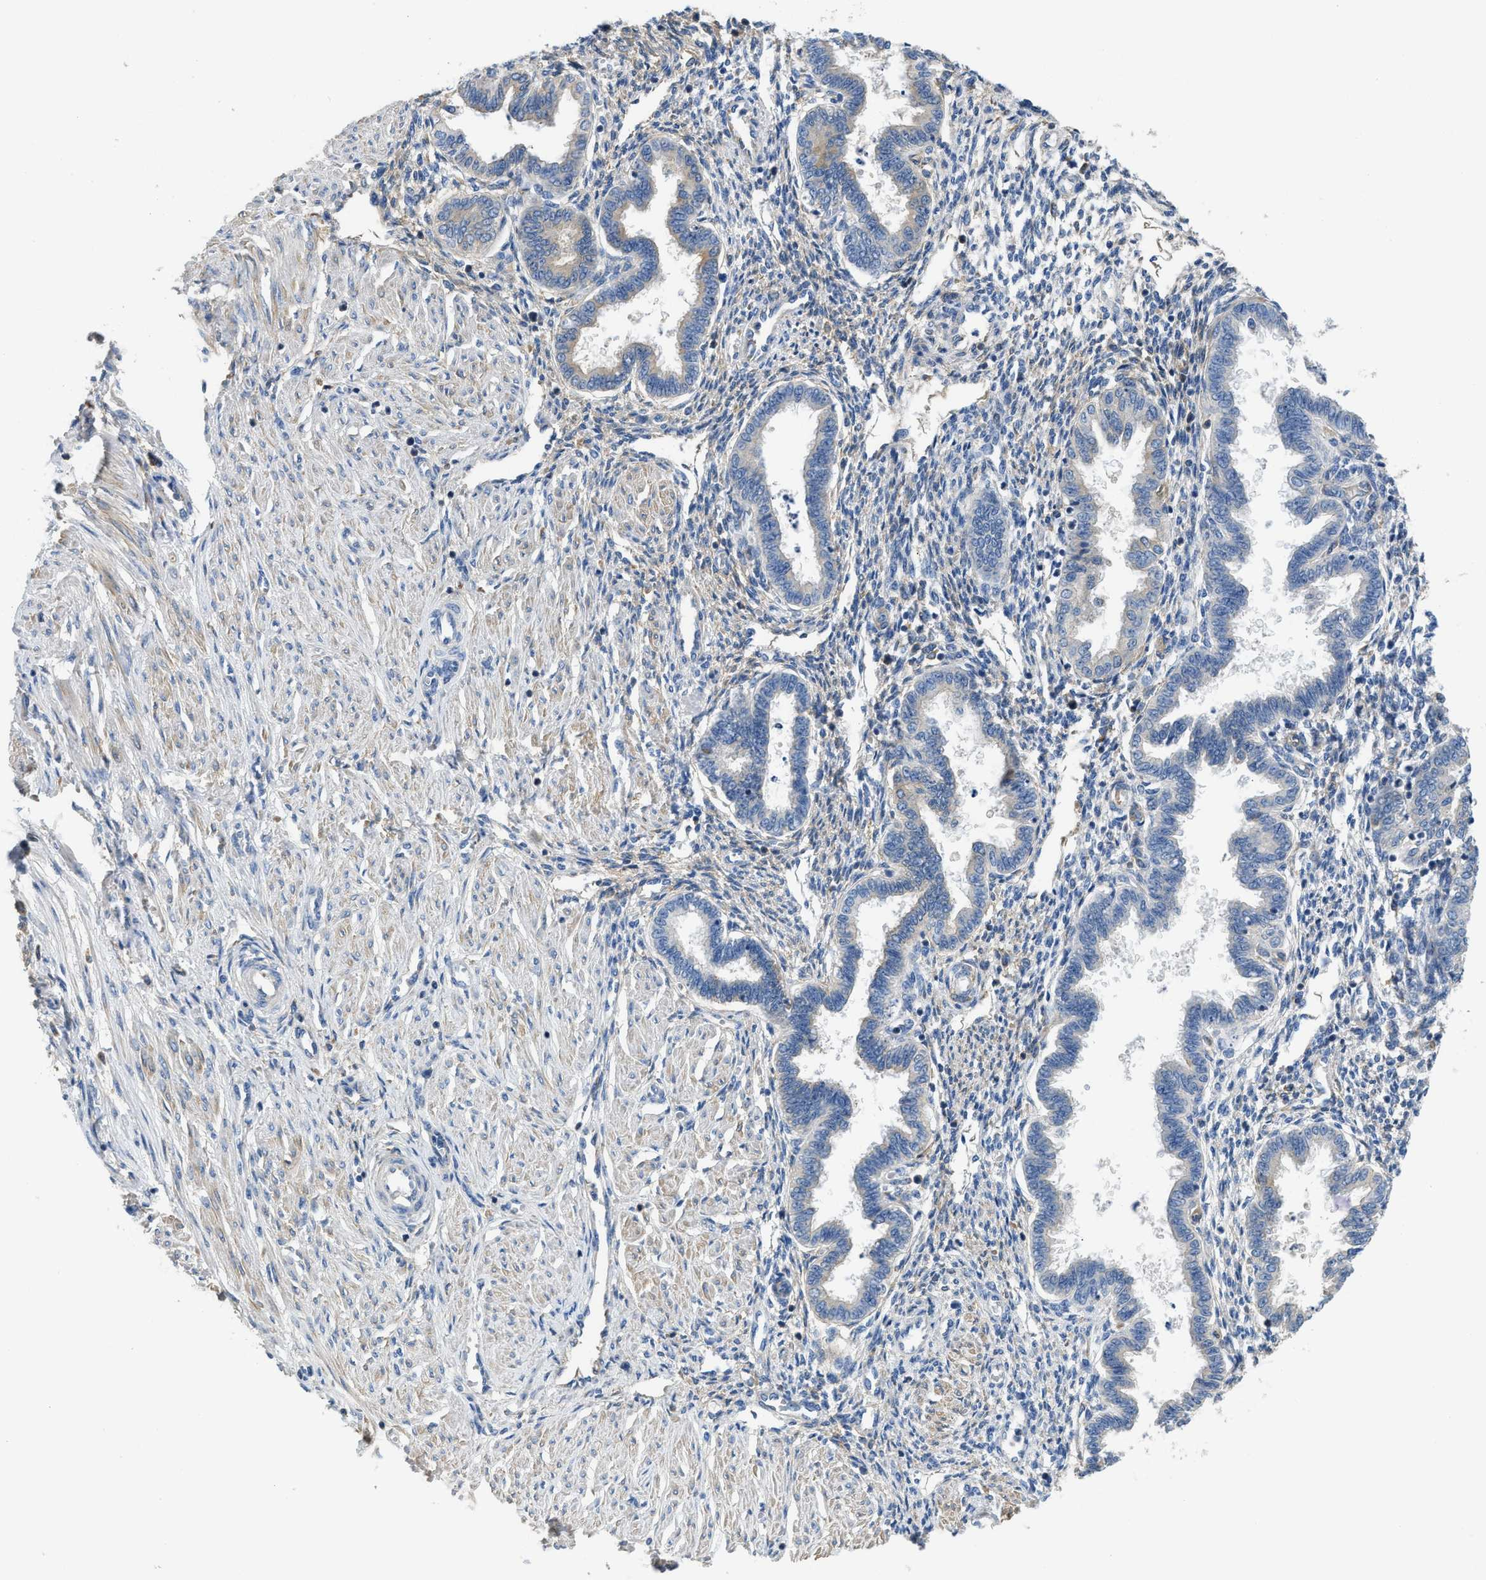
{"staining": {"intensity": "negative", "quantity": "none", "location": "none"}, "tissue": "endometrium", "cell_type": "Cells in endometrial stroma", "image_type": "normal", "snomed": [{"axis": "morphology", "description": "Normal tissue, NOS"}, {"axis": "topography", "description": "Endometrium"}], "caption": "Immunohistochemistry (IHC) of unremarkable human endometrium shows no staining in cells in endometrial stroma. (Stains: DAB (3,3'-diaminobenzidine) IHC with hematoxylin counter stain, Microscopy: brightfield microscopy at high magnification).", "gene": "C1S", "patient": {"sex": "female", "age": 33}}